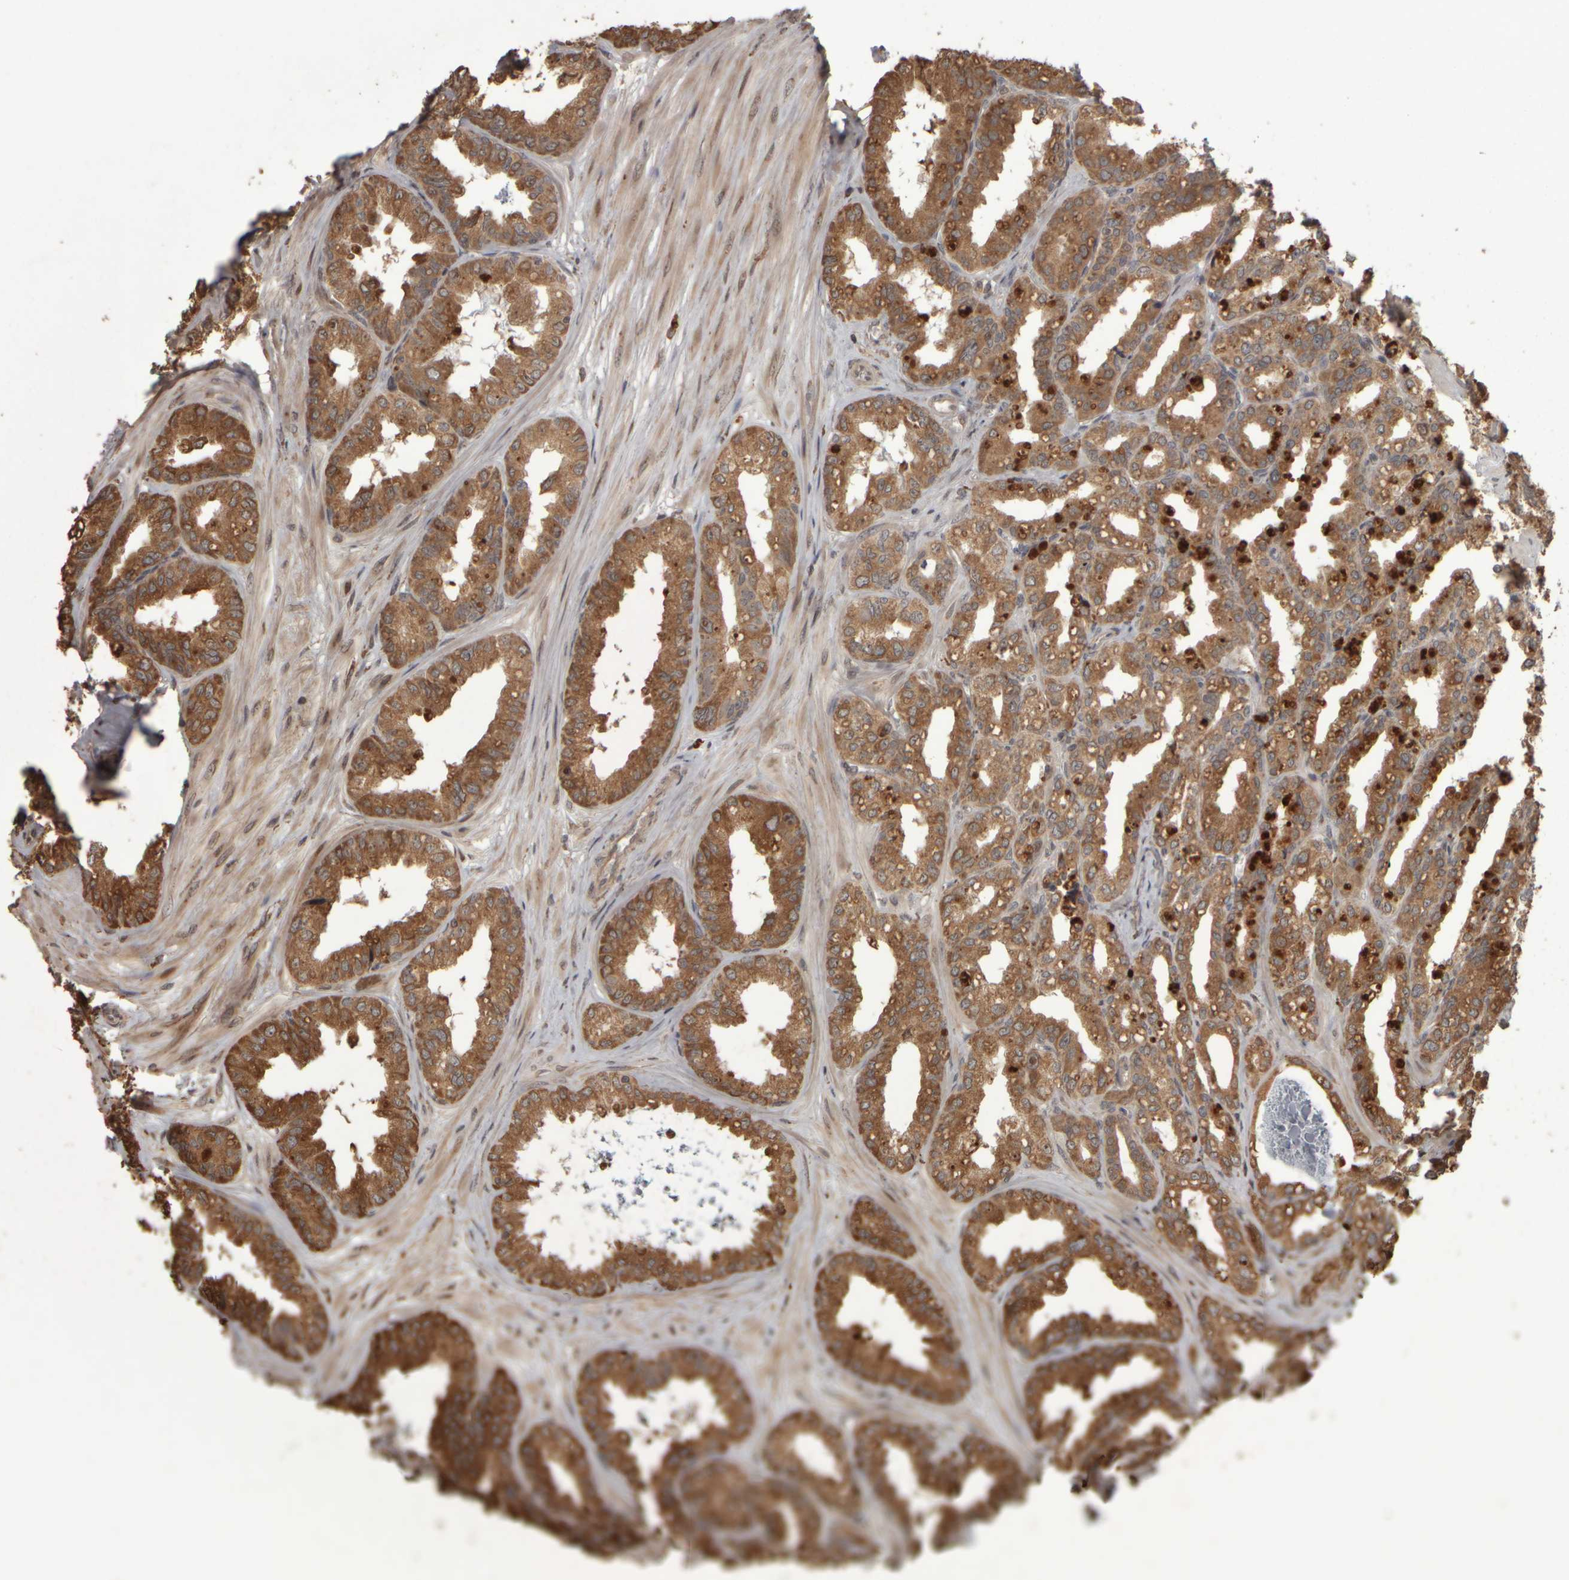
{"staining": {"intensity": "strong", "quantity": ">75%", "location": "cytoplasmic/membranous"}, "tissue": "seminal vesicle", "cell_type": "Glandular cells", "image_type": "normal", "snomed": [{"axis": "morphology", "description": "Normal tissue, NOS"}, {"axis": "topography", "description": "Prostate"}, {"axis": "topography", "description": "Seminal veicle"}], "caption": "About >75% of glandular cells in normal human seminal vesicle demonstrate strong cytoplasmic/membranous protein staining as visualized by brown immunohistochemical staining.", "gene": "AGBL3", "patient": {"sex": "male", "age": 51}}